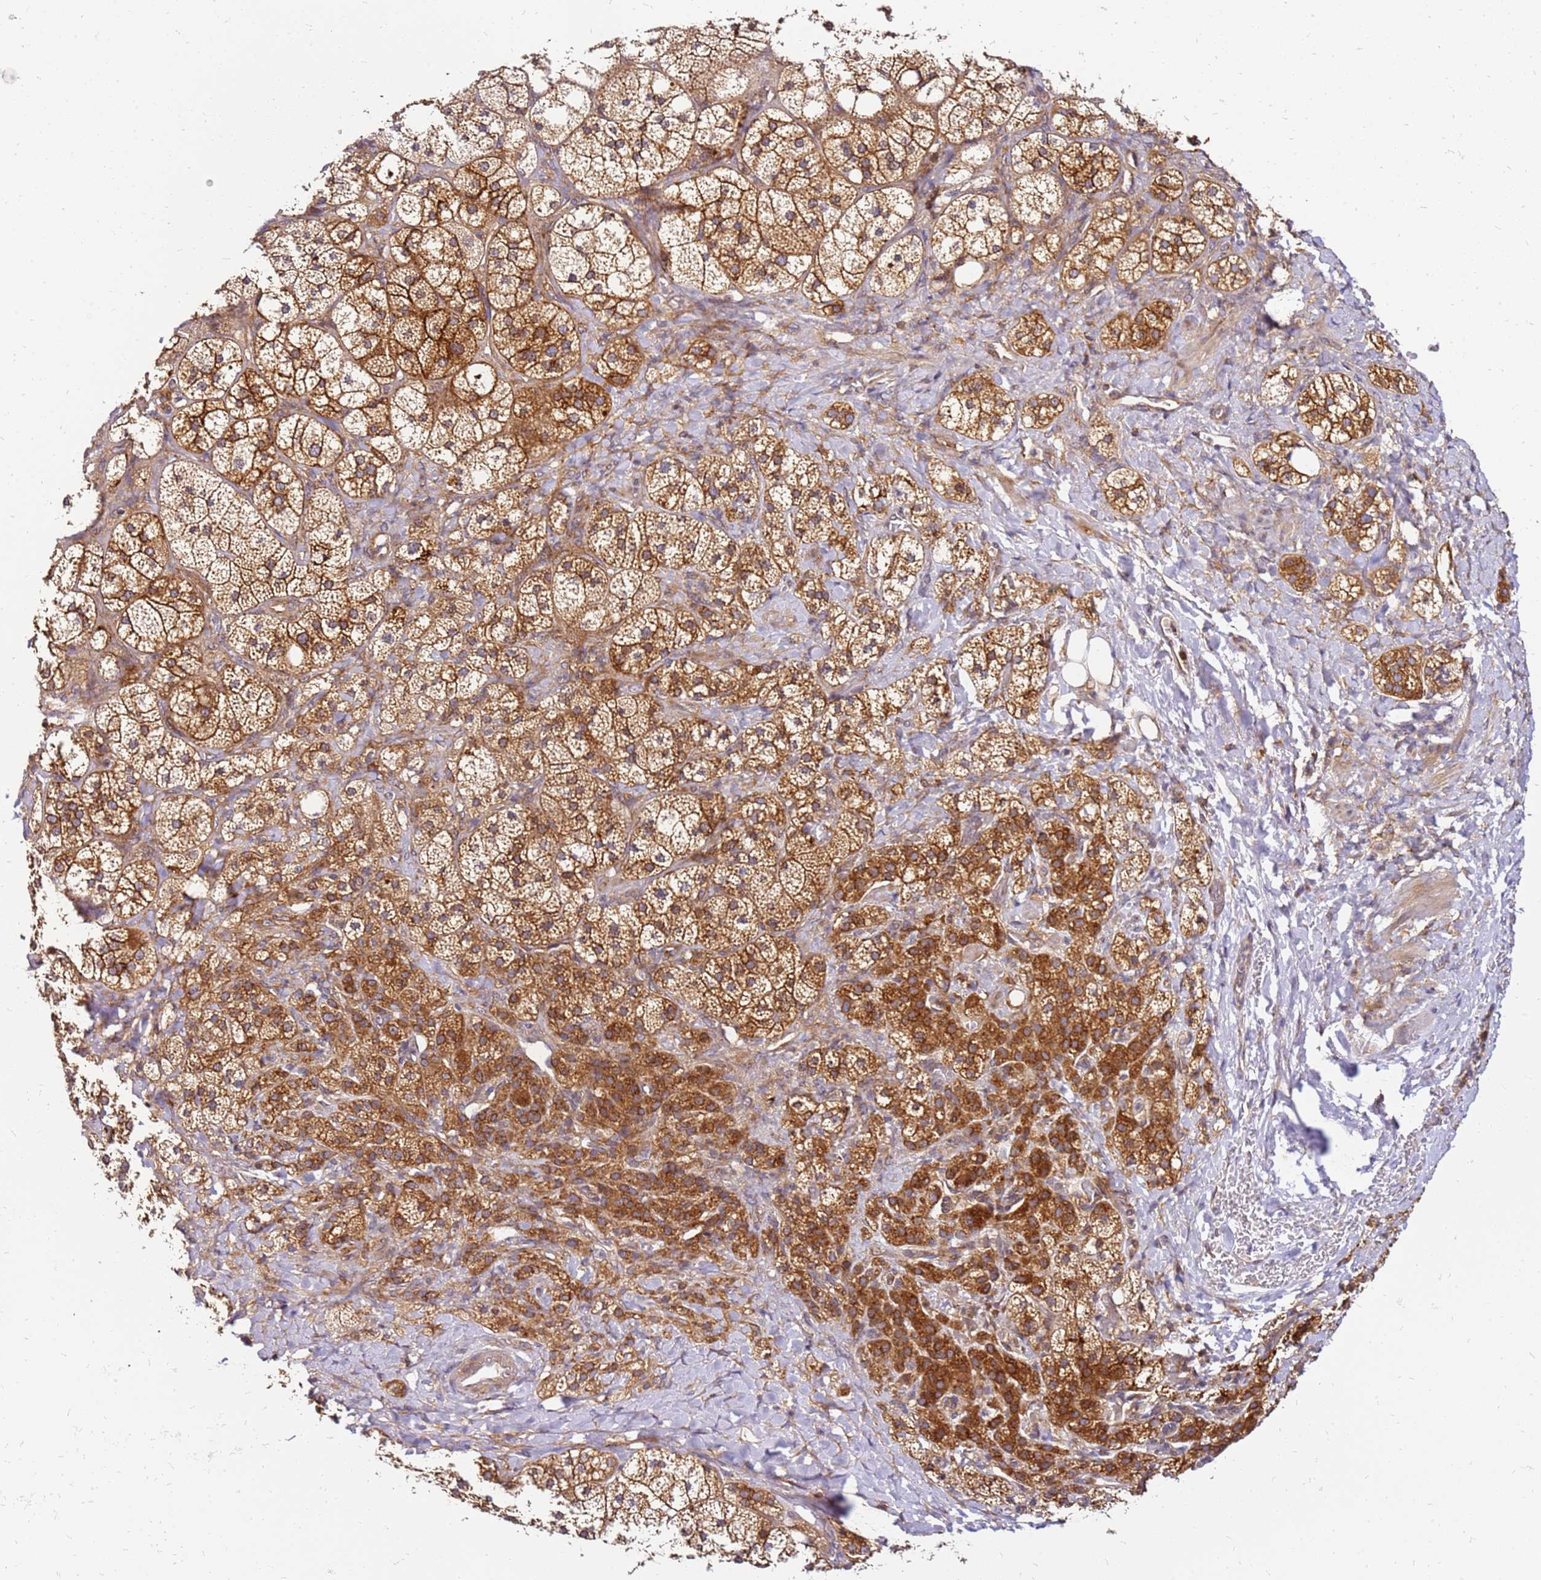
{"staining": {"intensity": "strong", "quantity": ">75%", "location": "cytoplasmic/membranous"}, "tissue": "adrenal gland", "cell_type": "Glandular cells", "image_type": "normal", "snomed": [{"axis": "morphology", "description": "Normal tissue, NOS"}, {"axis": "topography", "description": "Adrenal gland"}], "caption": "IHC histopathology image of benign adrenal gland stained for a protein (brown), which shows high levels of strong cytoplasmic/membranous positivity in about >75% of glandular cells.", "gene": "PIH1D1", "patient": {"sex": "male", "age": 61}}